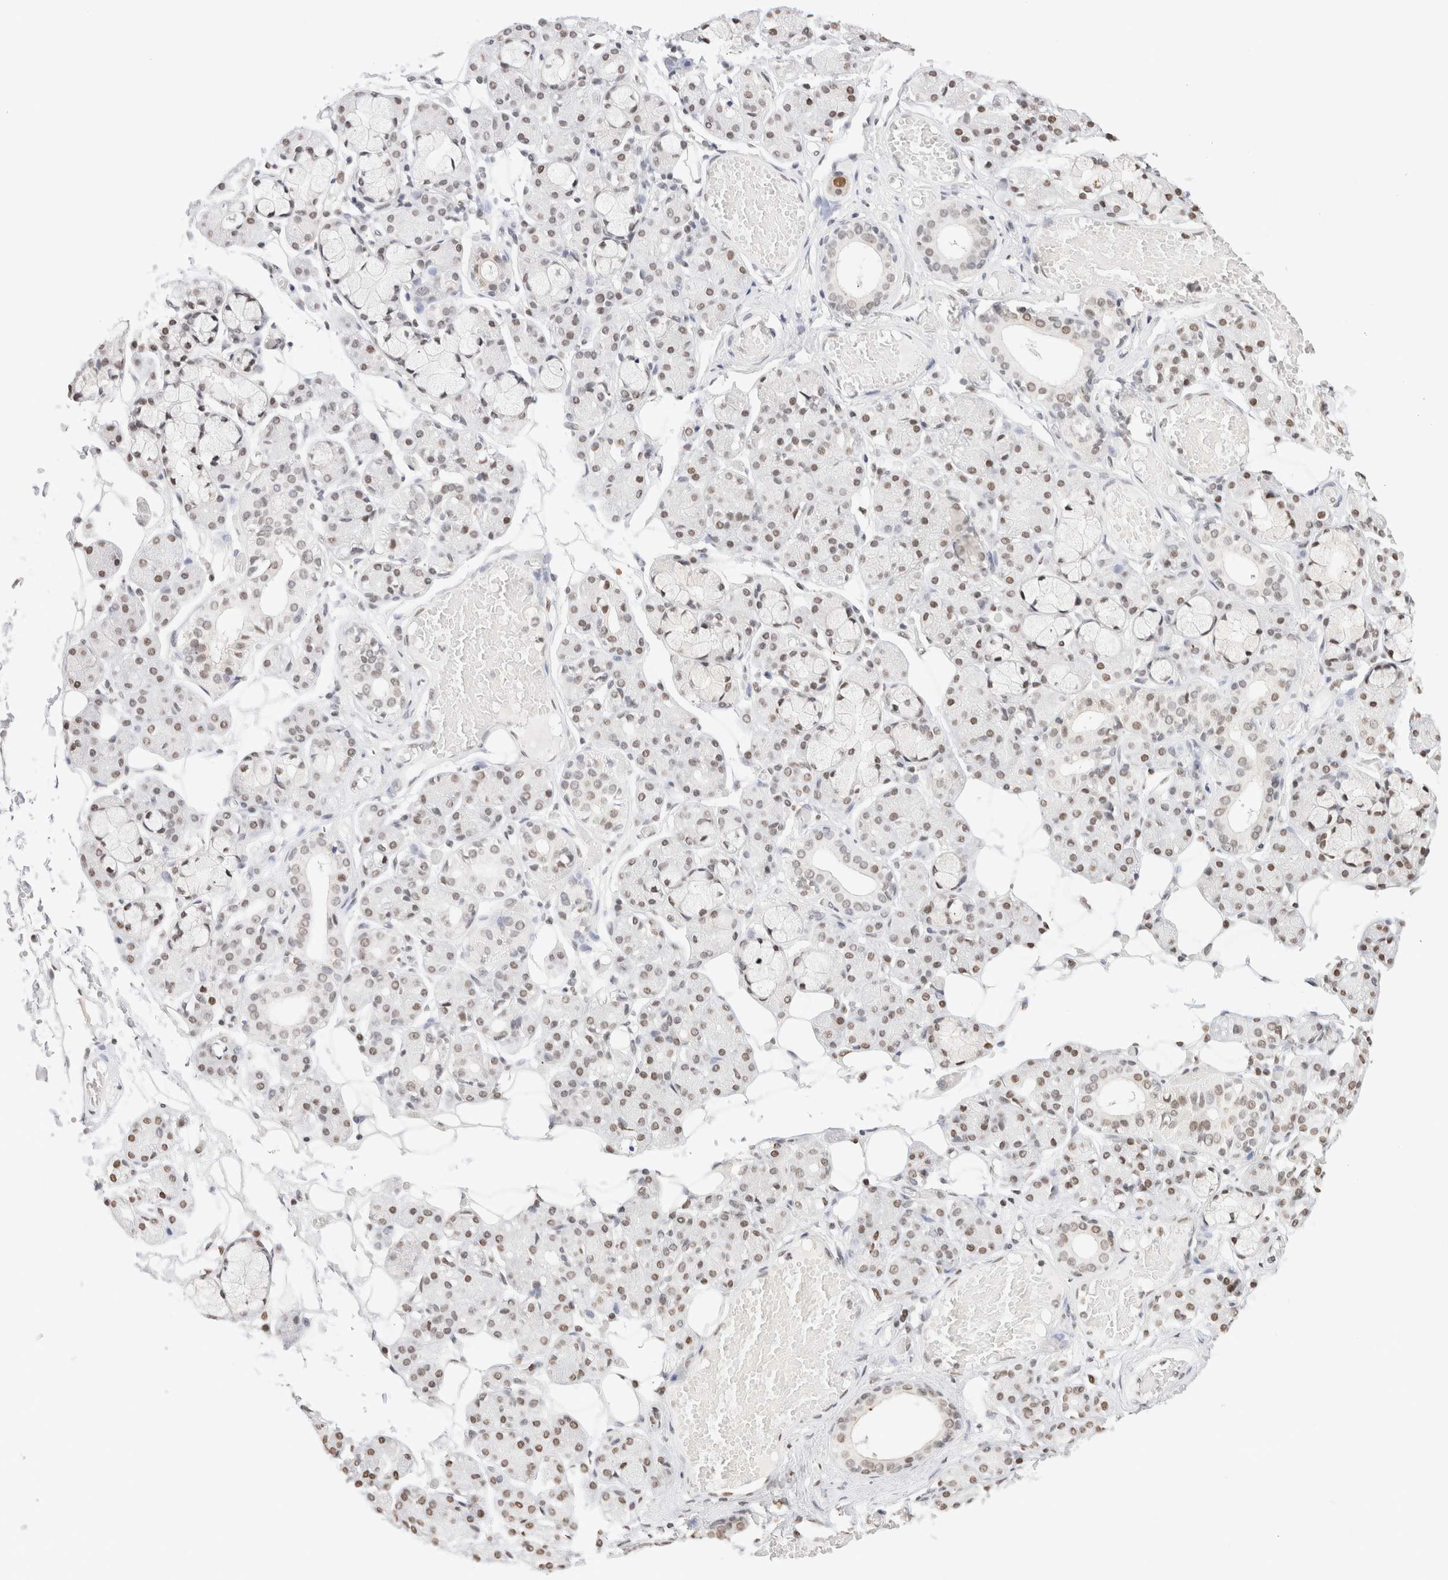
{"staining": {"intensity": "weak", "quantity": ">75%", "location": "nuclear"}, "tissue": "salivary gland", "cell_type": "Glandular cells", "image_type": "normal", "snomed": [{"axis": "morphology", "description": "Normal tissue, NOS"}, {"axis": "topography", "description": "Salivary gland"}], "caption": "This micrograph exhibits immunohistochemistry (IHC) staining of unremarkable human salivary gland, with low weak nuclear positivity in approximately >75% of glandular cells.", "gene": "SUPT3H", "patient": {"sex": "male", "age": 63}}